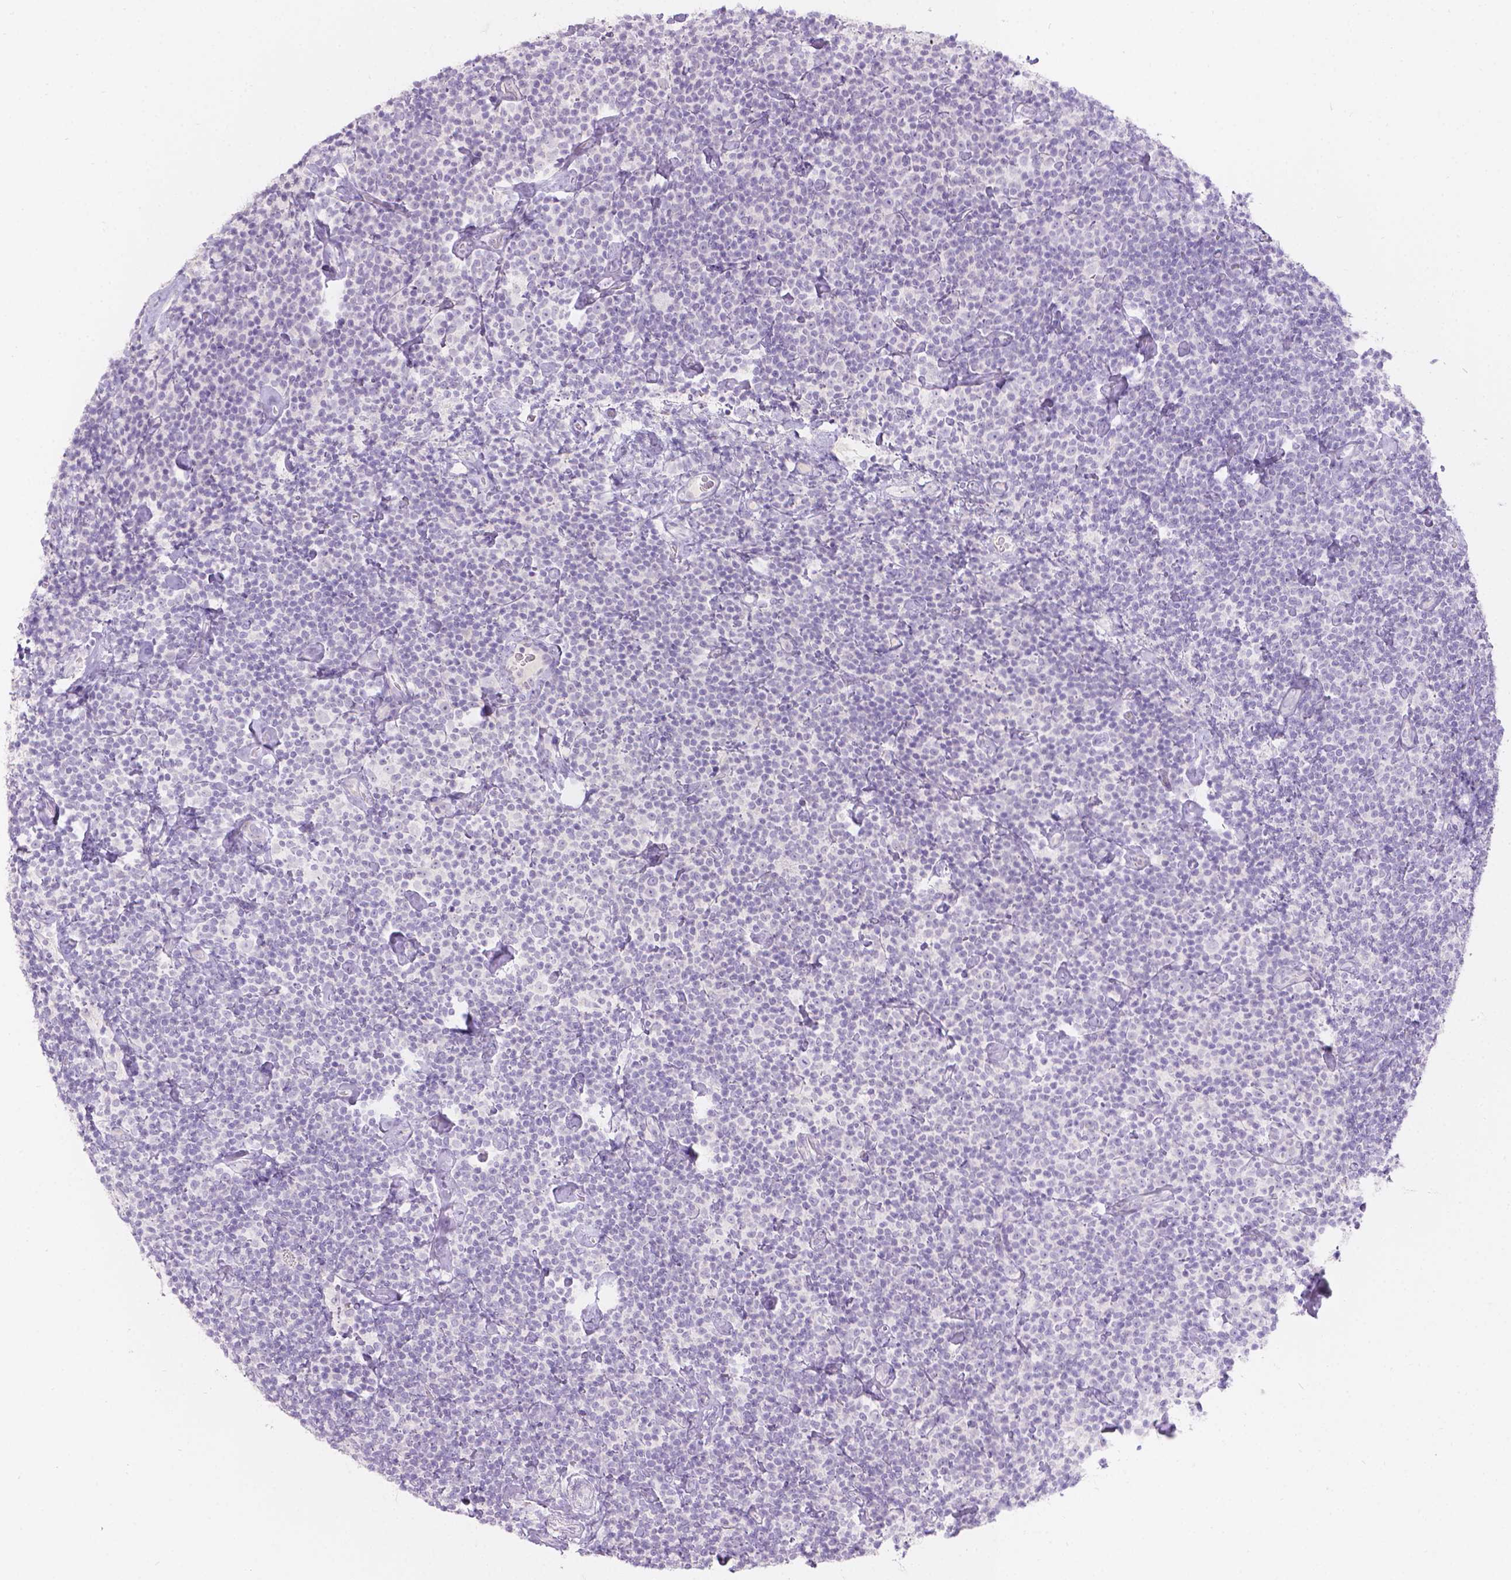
{"staining": {"intensity": "negative", "quantity": "none", "location": "none"}, "tissue": "lymphoma", "cell_type": "Tumor cells", "image_type": "cancer", "snomed": [{"axis": "morphology", "description": "Malignant lymphoma, non-Hodgkin's type, Low grade"}, {"axis": "topography", "description": "Lymph node"}], "caption": "Immunohistochemistry (IHC) photomicrograph of human low-grade malignant lymphoma, non-Hodgkin's type stained for a protein (brown), which reveals no expression in tumor cells.", "gene": "HTN3", "patient": {"sex": "male", "age": 81}}